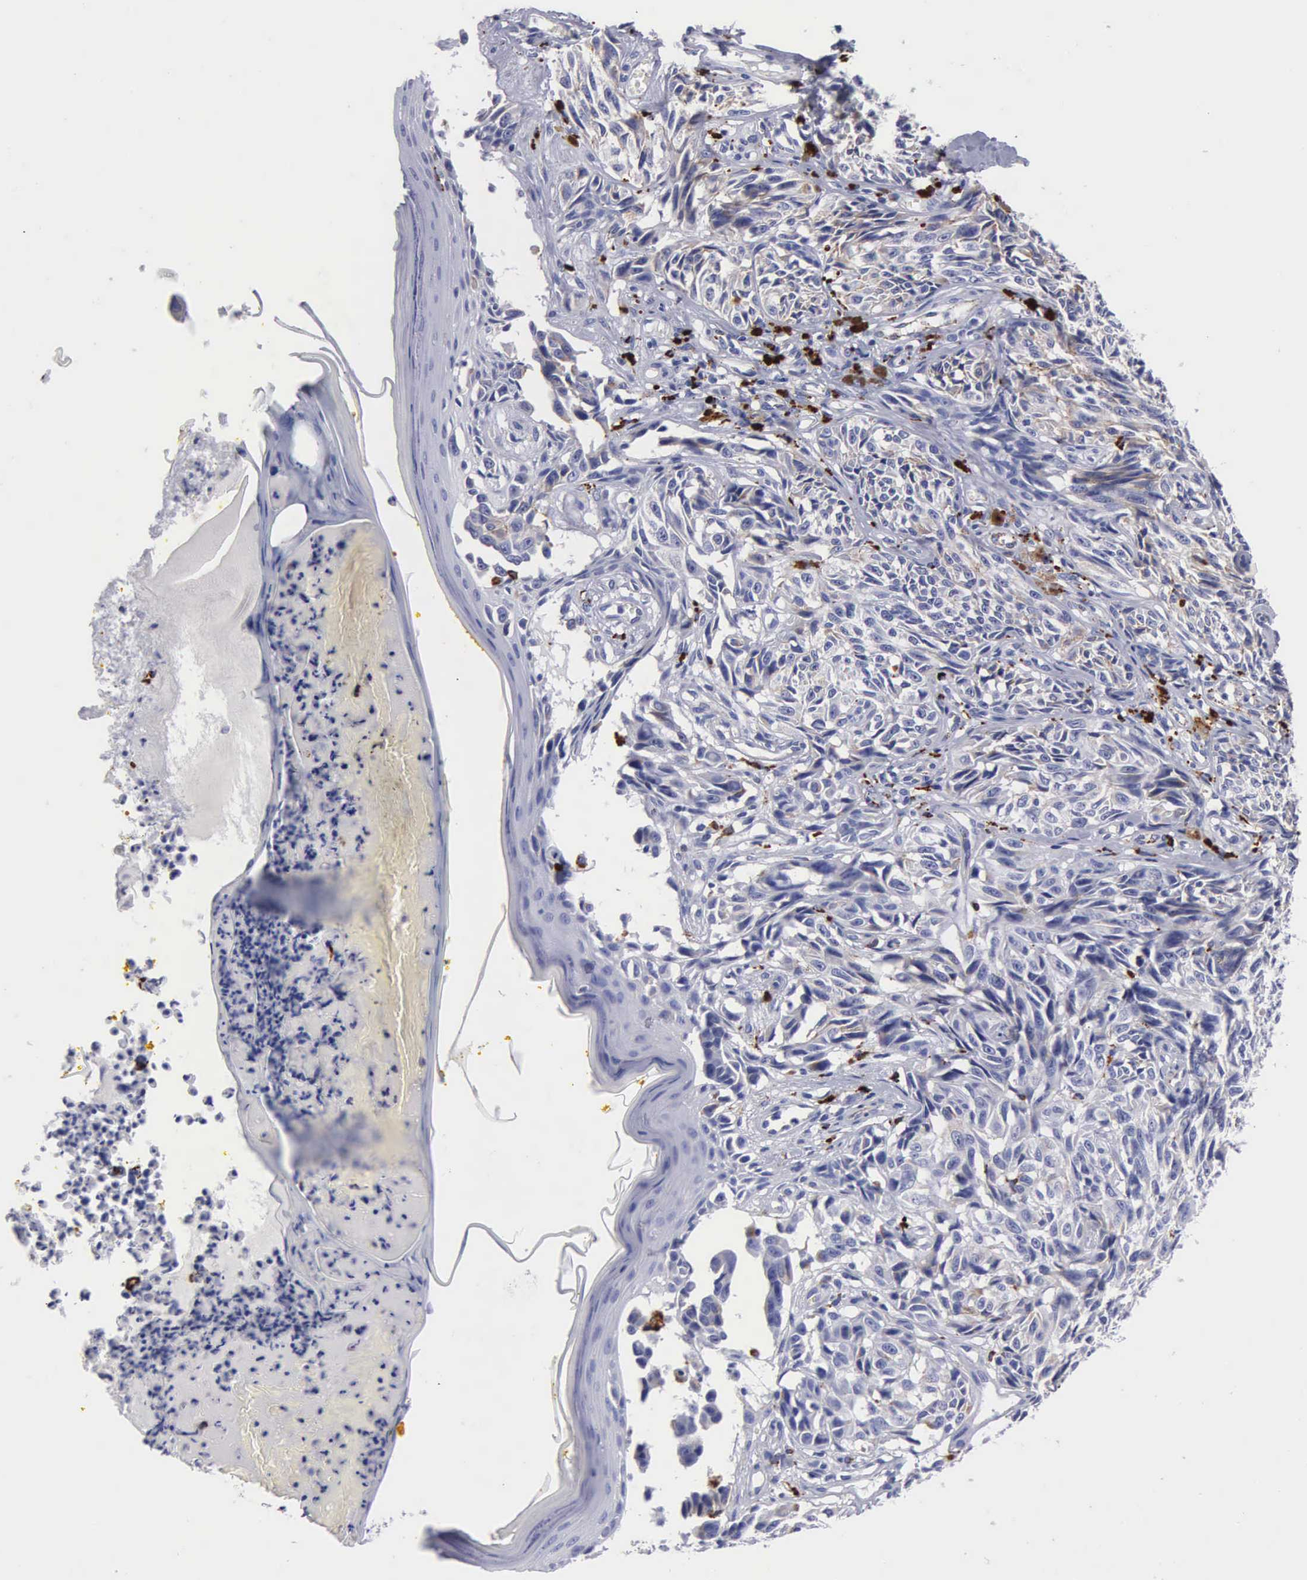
{"staining": {"intensity": "negative", "quantity": "none", "location": "none"}, "tissue": "melanoma", "cell_type": "Tumor cells", "image_type": "cancer", "snomed": [{"axis": "morphology", "description": "Malignant melanoma, NOS"}, {"axis": "topography", "description": "Skin"}], "caption": "Melanoma stained for a protein using IHC reveals no staining tumor cells.", "gene": "CTSL", "patient": {"sex": "male", "age": 67}}